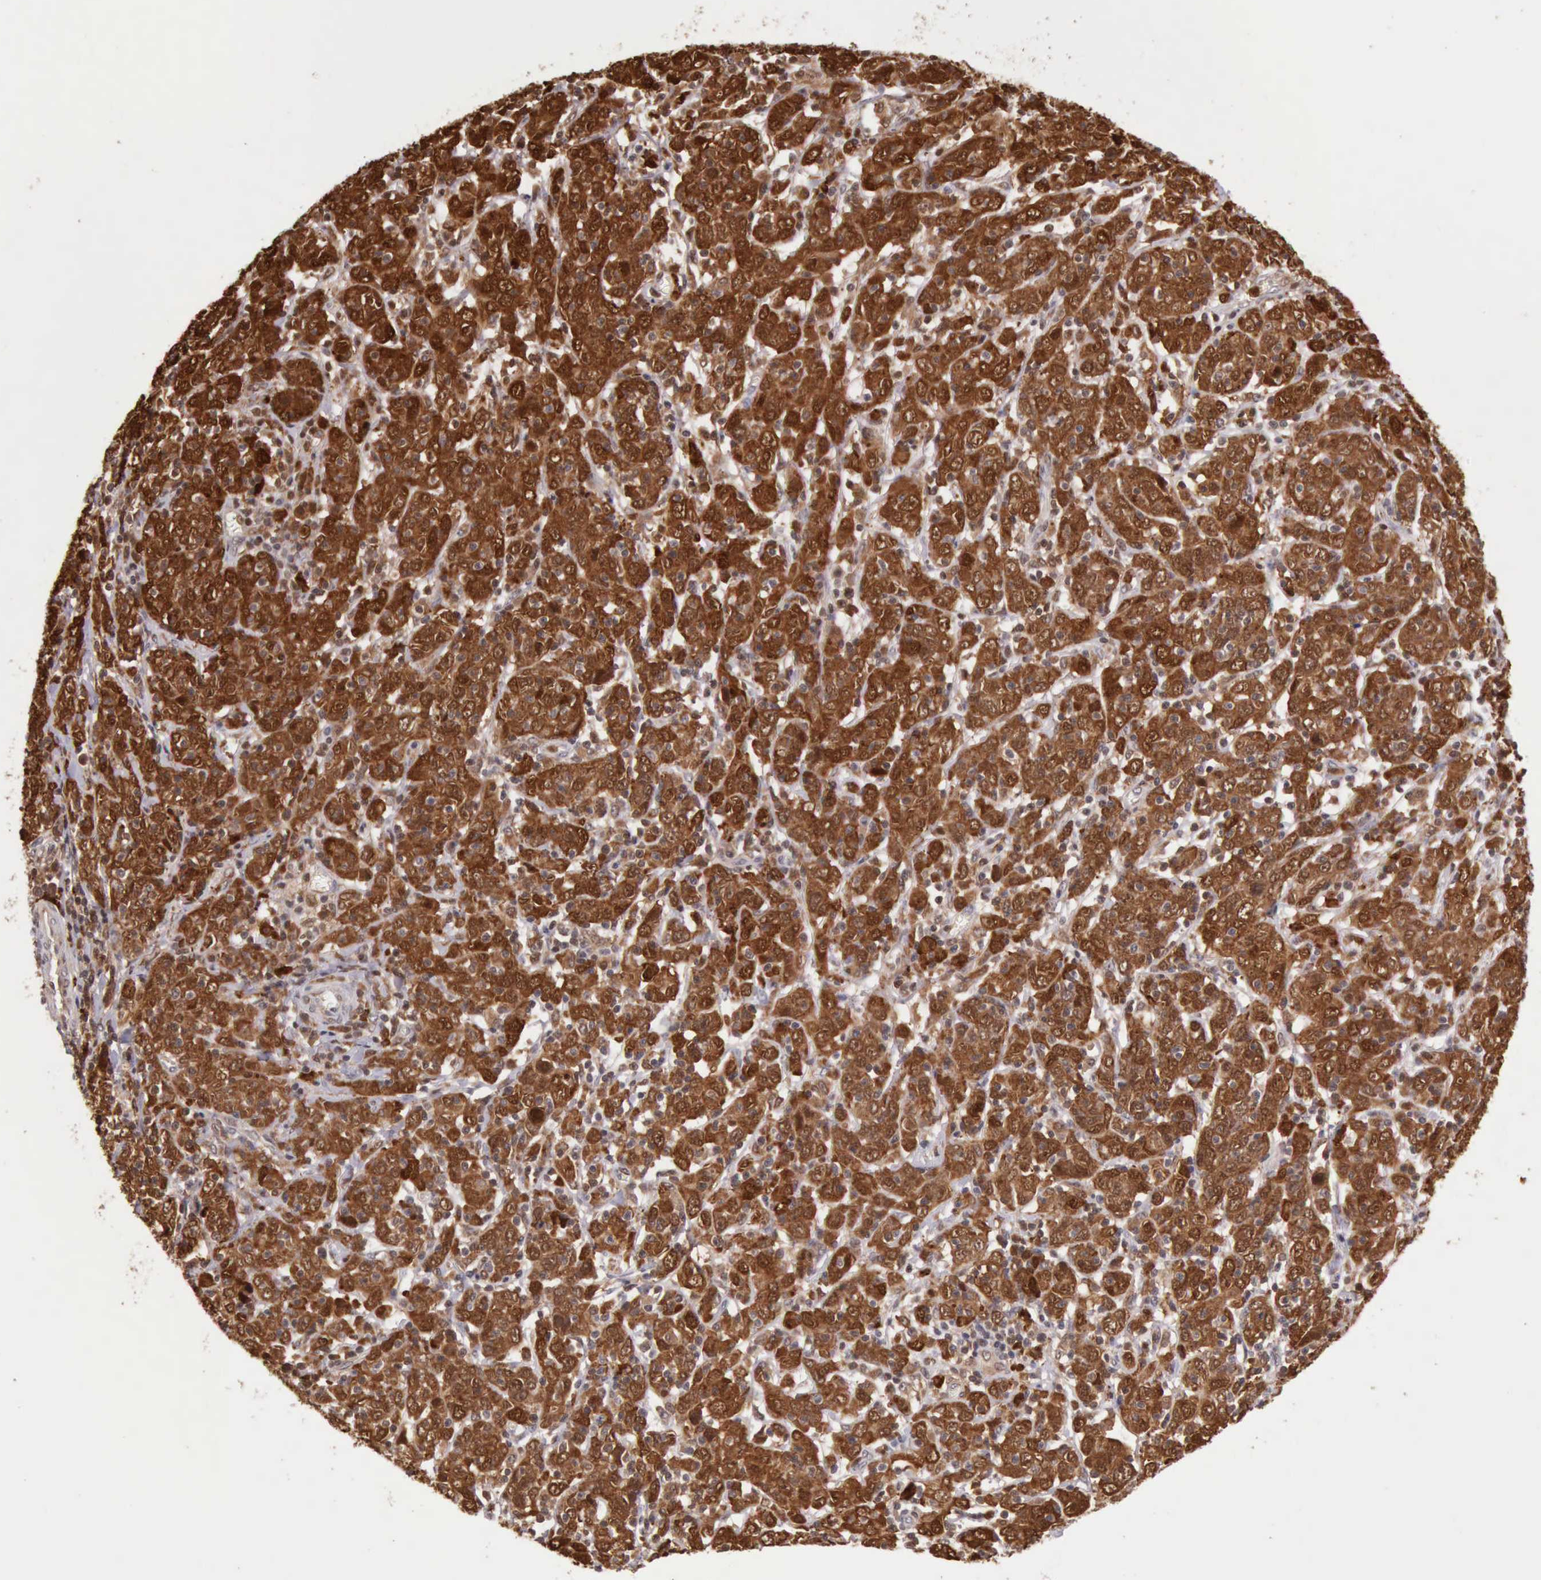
{"staining": {"intensity": "strong", "quantity": ">75%", "location": "cytoplasmic/membranous,nuclear"}, "tissue": "cervical cancer", "cell_type": "Tumor cells", "image_type": "cancer", "snomed": [{"axis": "morphology", "description": "Normal tissue, NOS"}, {"axis": "morphology", "description": "Squamous cell carcinoma, NOS"}, {"axis": "topography", "description": "Cervix"}], "caption": "A high-resolution image shows IHC staining of cervical cancer (squamous cell carcinoma), which exhibits strong cytoplasmic/membranous and nuclear staining in approximately >75% of tumor cells.", "gene": "CSTA", "patient": {"sex": "female", "age": 67}}